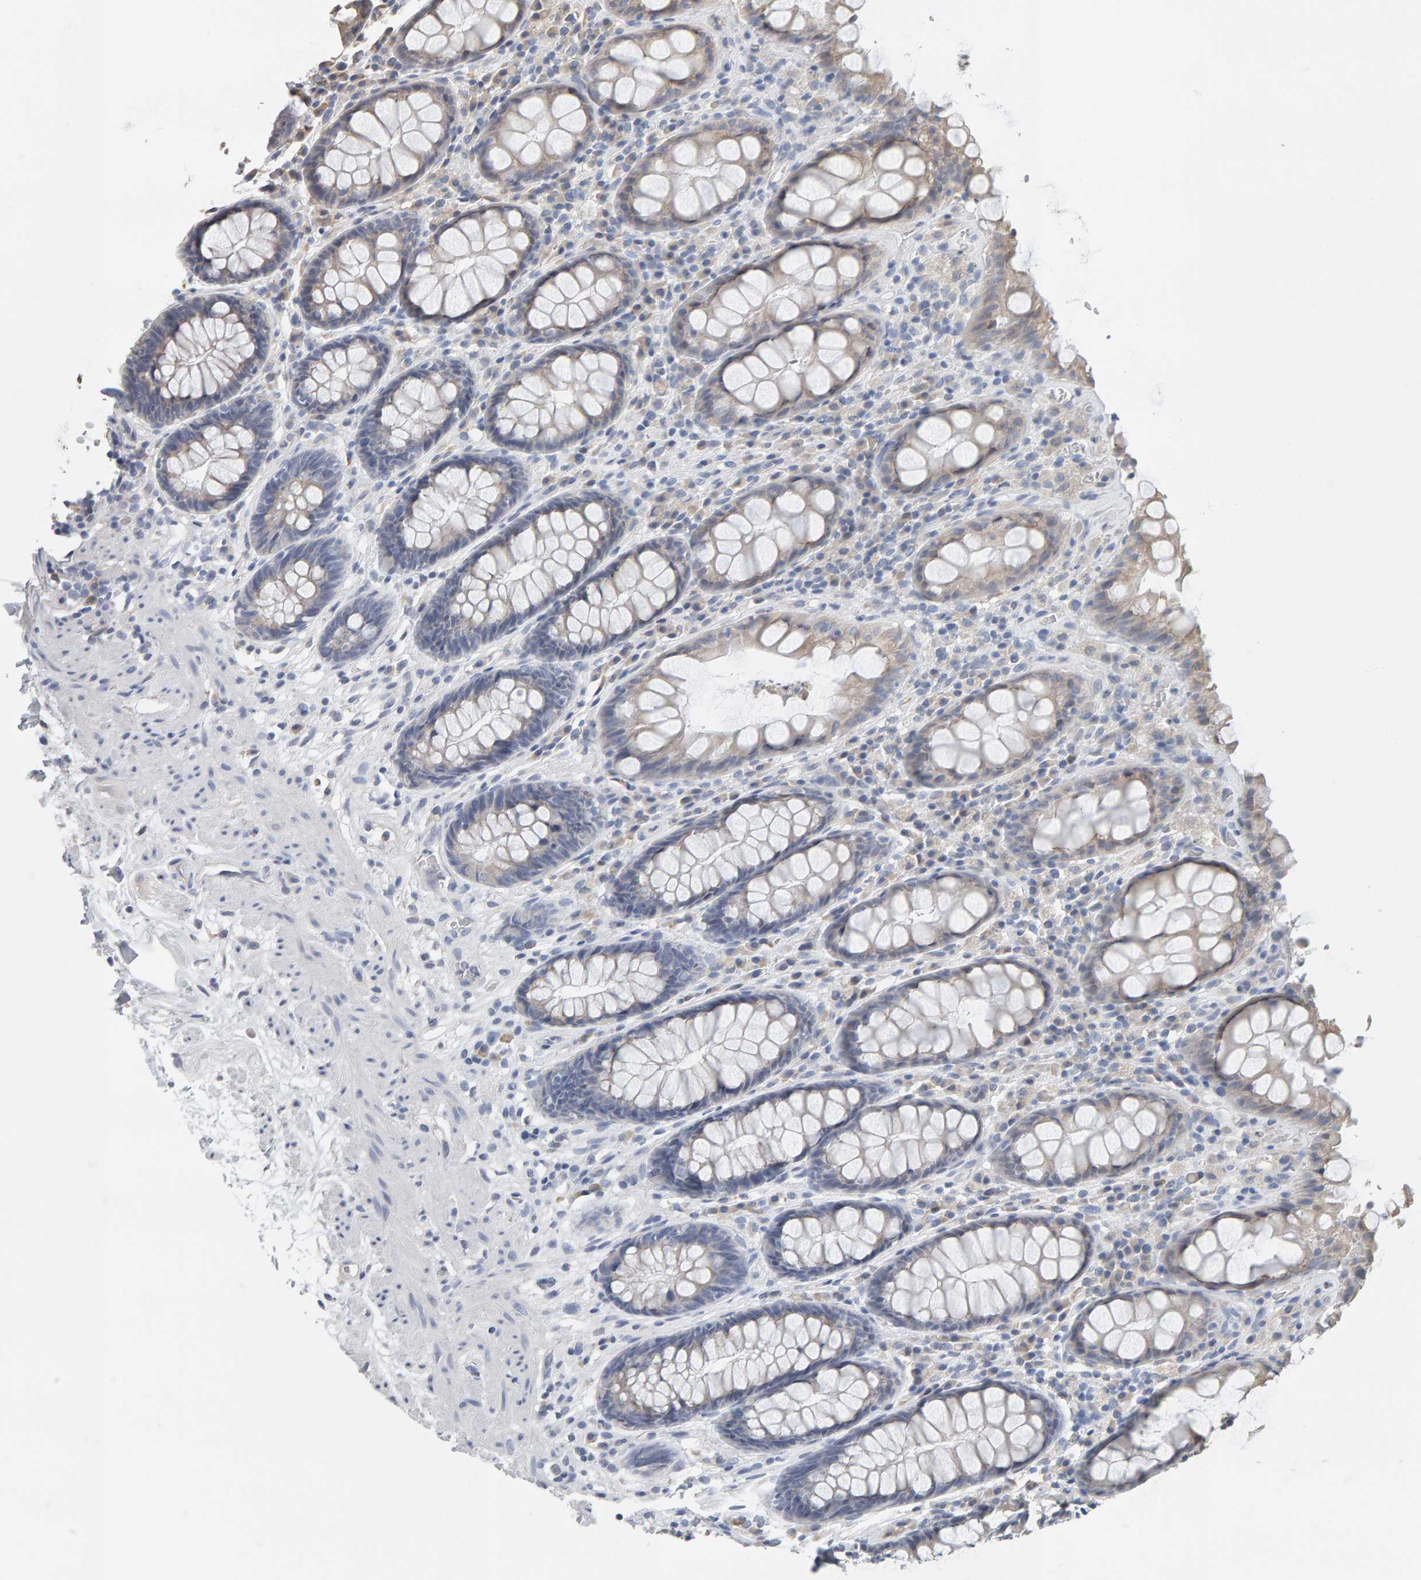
{"staining": {"intensity": "weak", "quantity": "25%-75%", "location": "cytoplasmic/membranous"}, "tissue": "rectum", "cell_type": "Glandular cells", "image_type": "normal", "snomed": [{"axis": "morphology", "description": "Normal tissue, NOS"}, {"axis": "topography", "description": "Rectum"}], "caption": "This is a micrograph of IHC staining of benign rectum, which shows weak expression in the cytoplasmic/membranous of glandular cells.", "gene": "ADHFE1", "patient": {"sex": "male", "age": 64}}